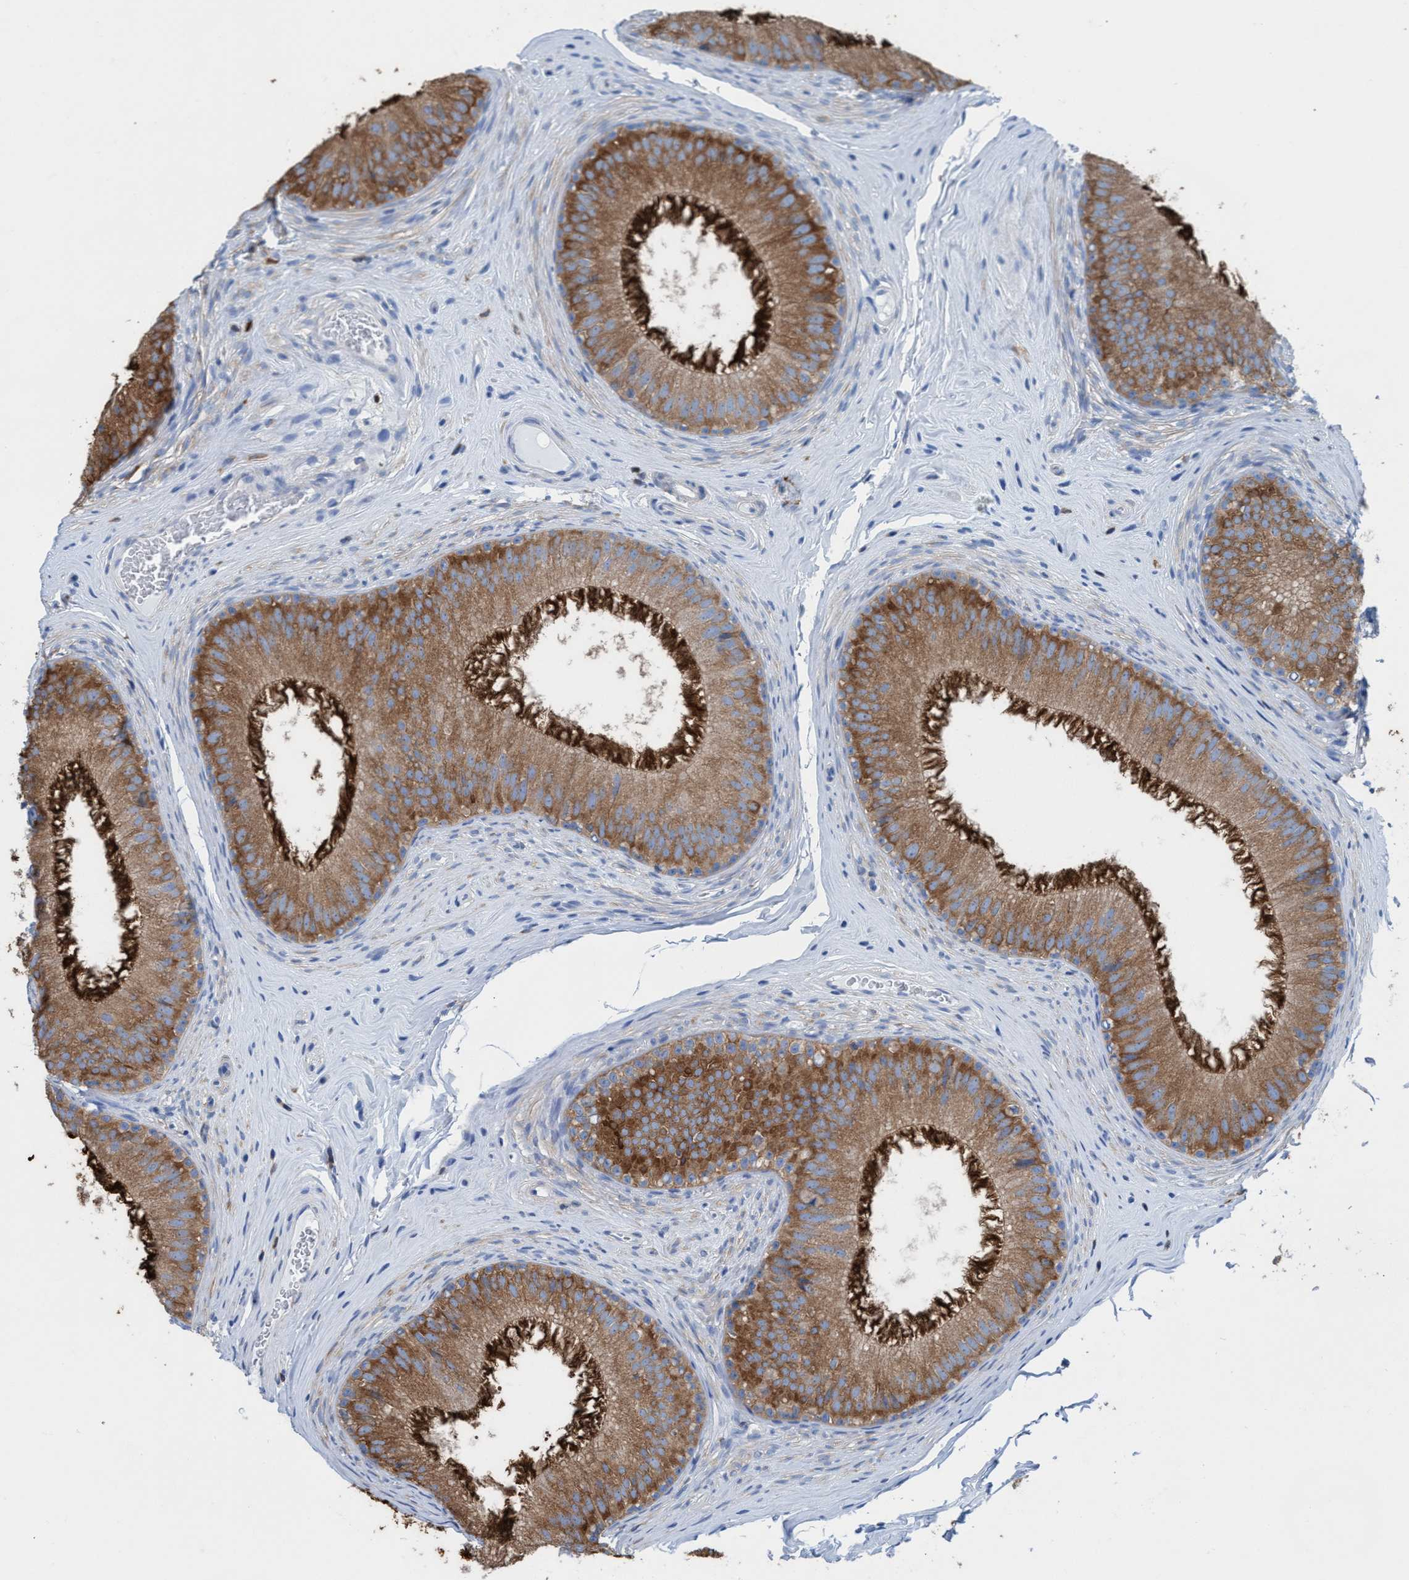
{"staining": {"intensity": "strong", "quantity": ">75%", "location": "cytoplasmic/membranous"}, "tissue": "epididymis", "cell_type": "Glandular cells", "image_type": "normal", "snomed": [{"axis": "morphology", "description": "Normal tissue, NOS"}, {"axis": "topography", "description": "Epididymis"}], "caption": "Immunohistochemical staining of normal human epididymis demonstrates >75% levels of strong cytoplasmic/membranous protein staining in approximately >75% of glandular cells. The staining was performed using DAB, with brown indicating positive protein expression. Nuclei are stained blue with hematoxylin.", "gene": "EZR", "patient": {"sex": "male", "age": 32}}